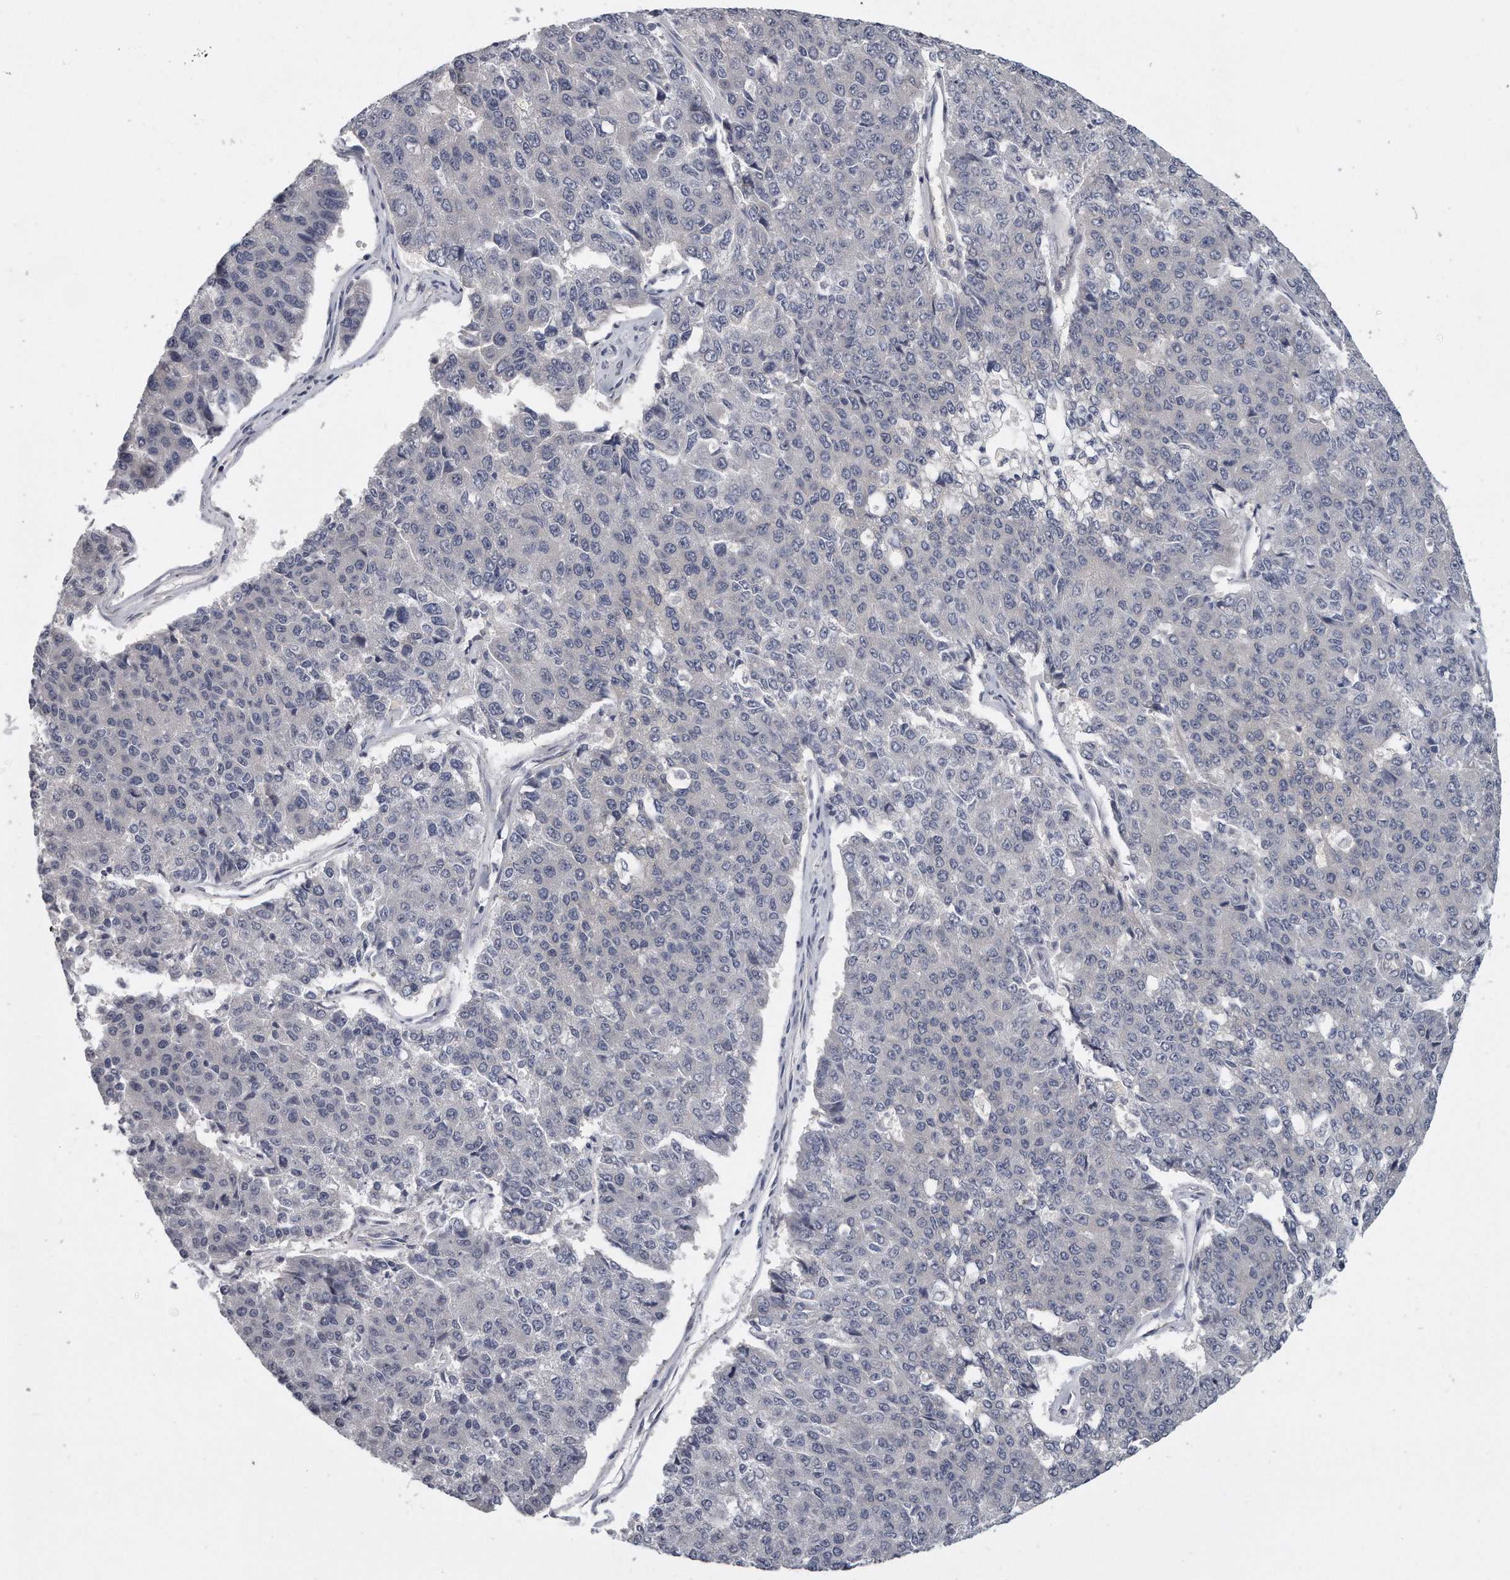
{"staining": {"intensity": "negative", "quantity": "none", "location": "none"}, "tissue": "pancreatic cancer", "cell_type": "Tumor cells", "image_type": "cancer", "snomed": [{"axis": "morphology", "description": "Adenocarcinoma, NOS"}, {"axis": "topography", "description": "Pancreas"}], "caption": "Immunohistochemical staining of human adenocarcinoma (pancreatic) reveals no significant staining in tumor cells.", "gene": "PLEKHA6", "patient": {"sex": "male", "age": 50}}